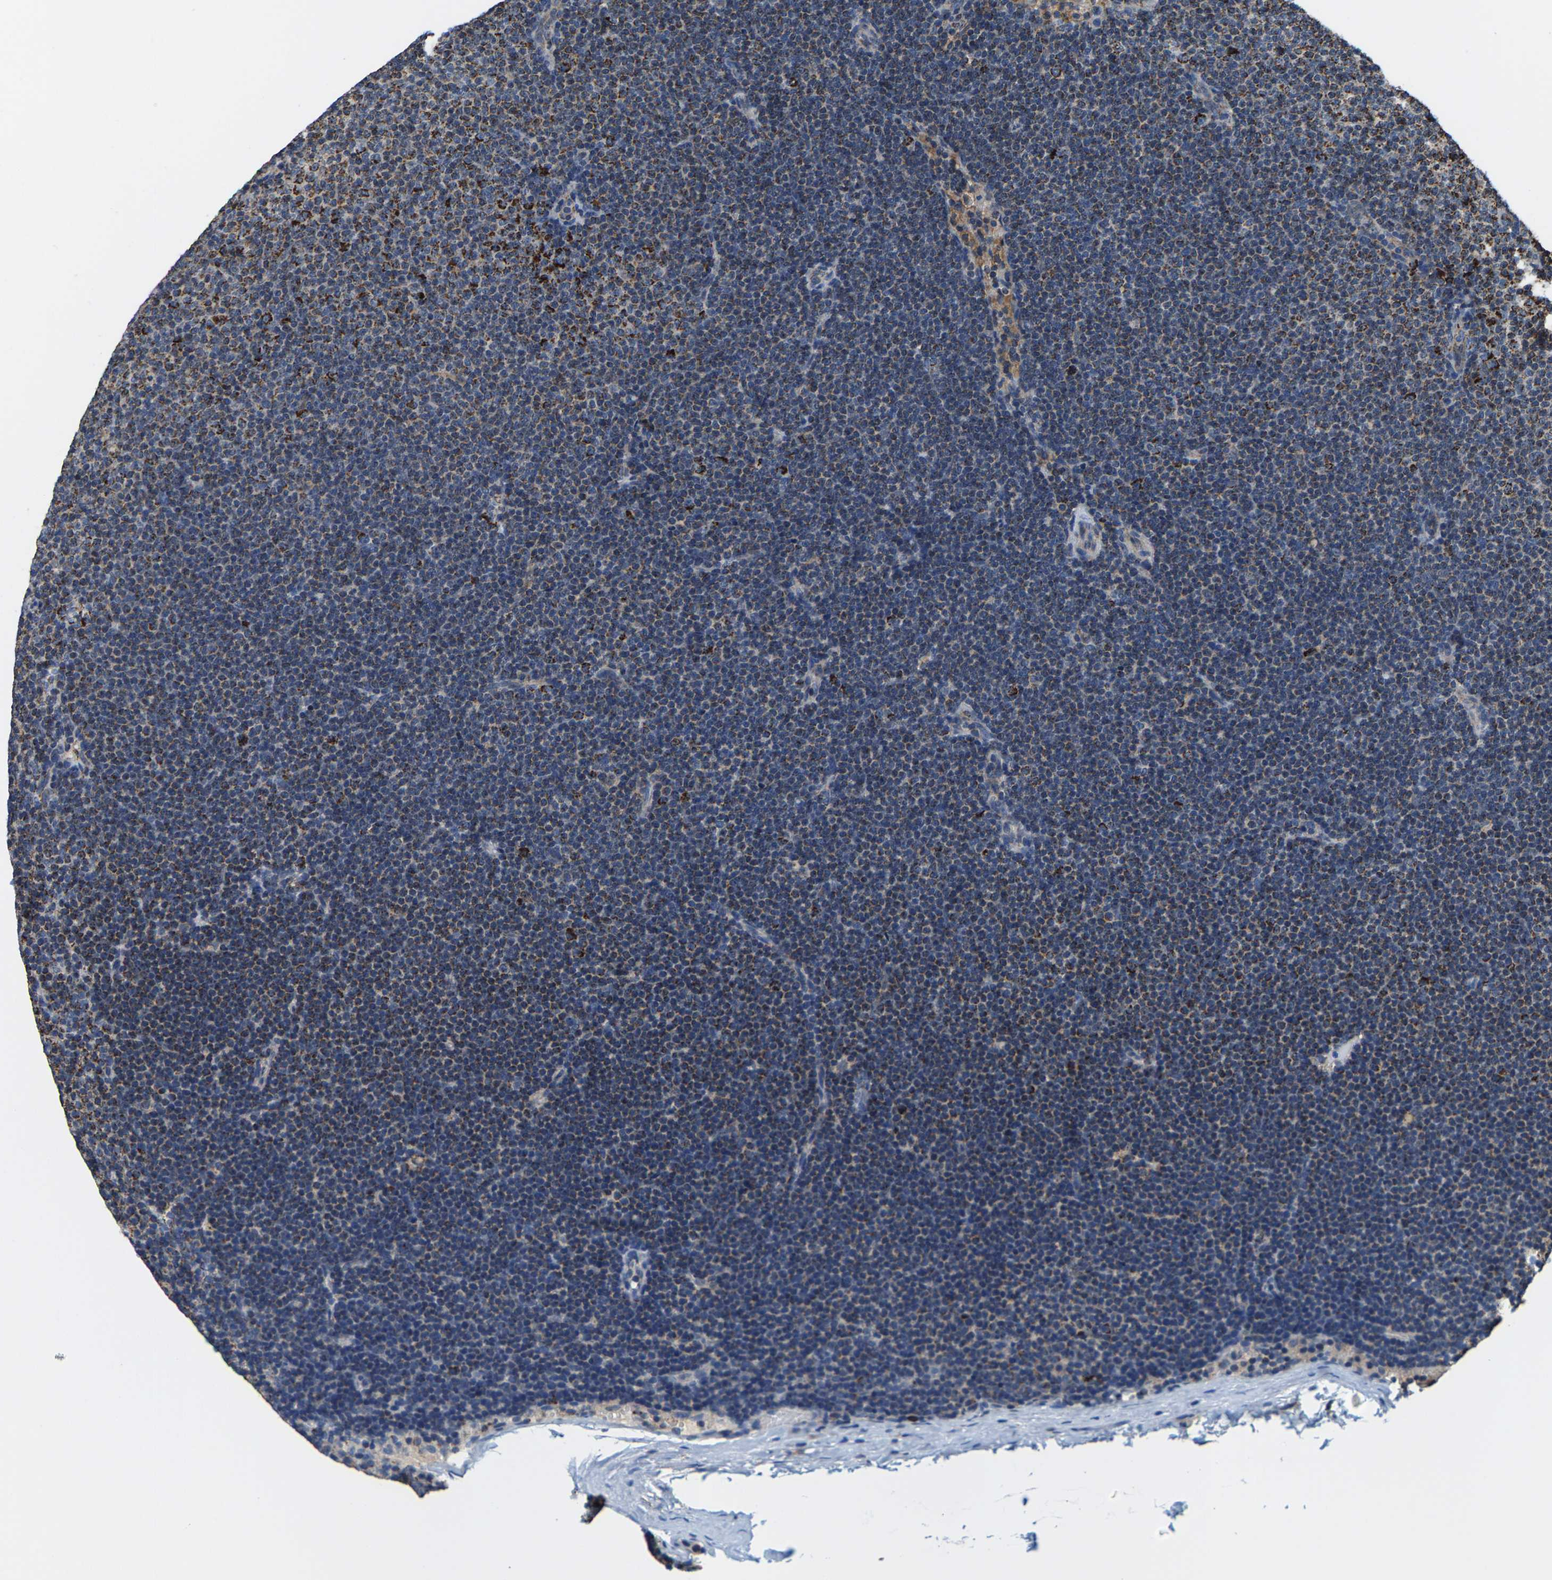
{"staining": {"intensity": "moderate", "quantity": ">75%", "location": "cytoplasmic/membranous"}, "tissue": "lymphoma", "cell_type": "Tumor cells", "image_type": "cancer", "snomed": [{"axis": "morphology", "description": "Malignant lymphoma, non-Hodgkin's type, Low grade"}, {"axis": "topography", "description": "Lymph node"}], "caption": "Approximately >75% of tumor cells in human lymphoma demonstrate moderate cytoplasmic/membranous protein positivity as visualized by brown immunohistochemical staining.", "gene": "SHMT2", "patient": {"sex": "female", "age": 53}}